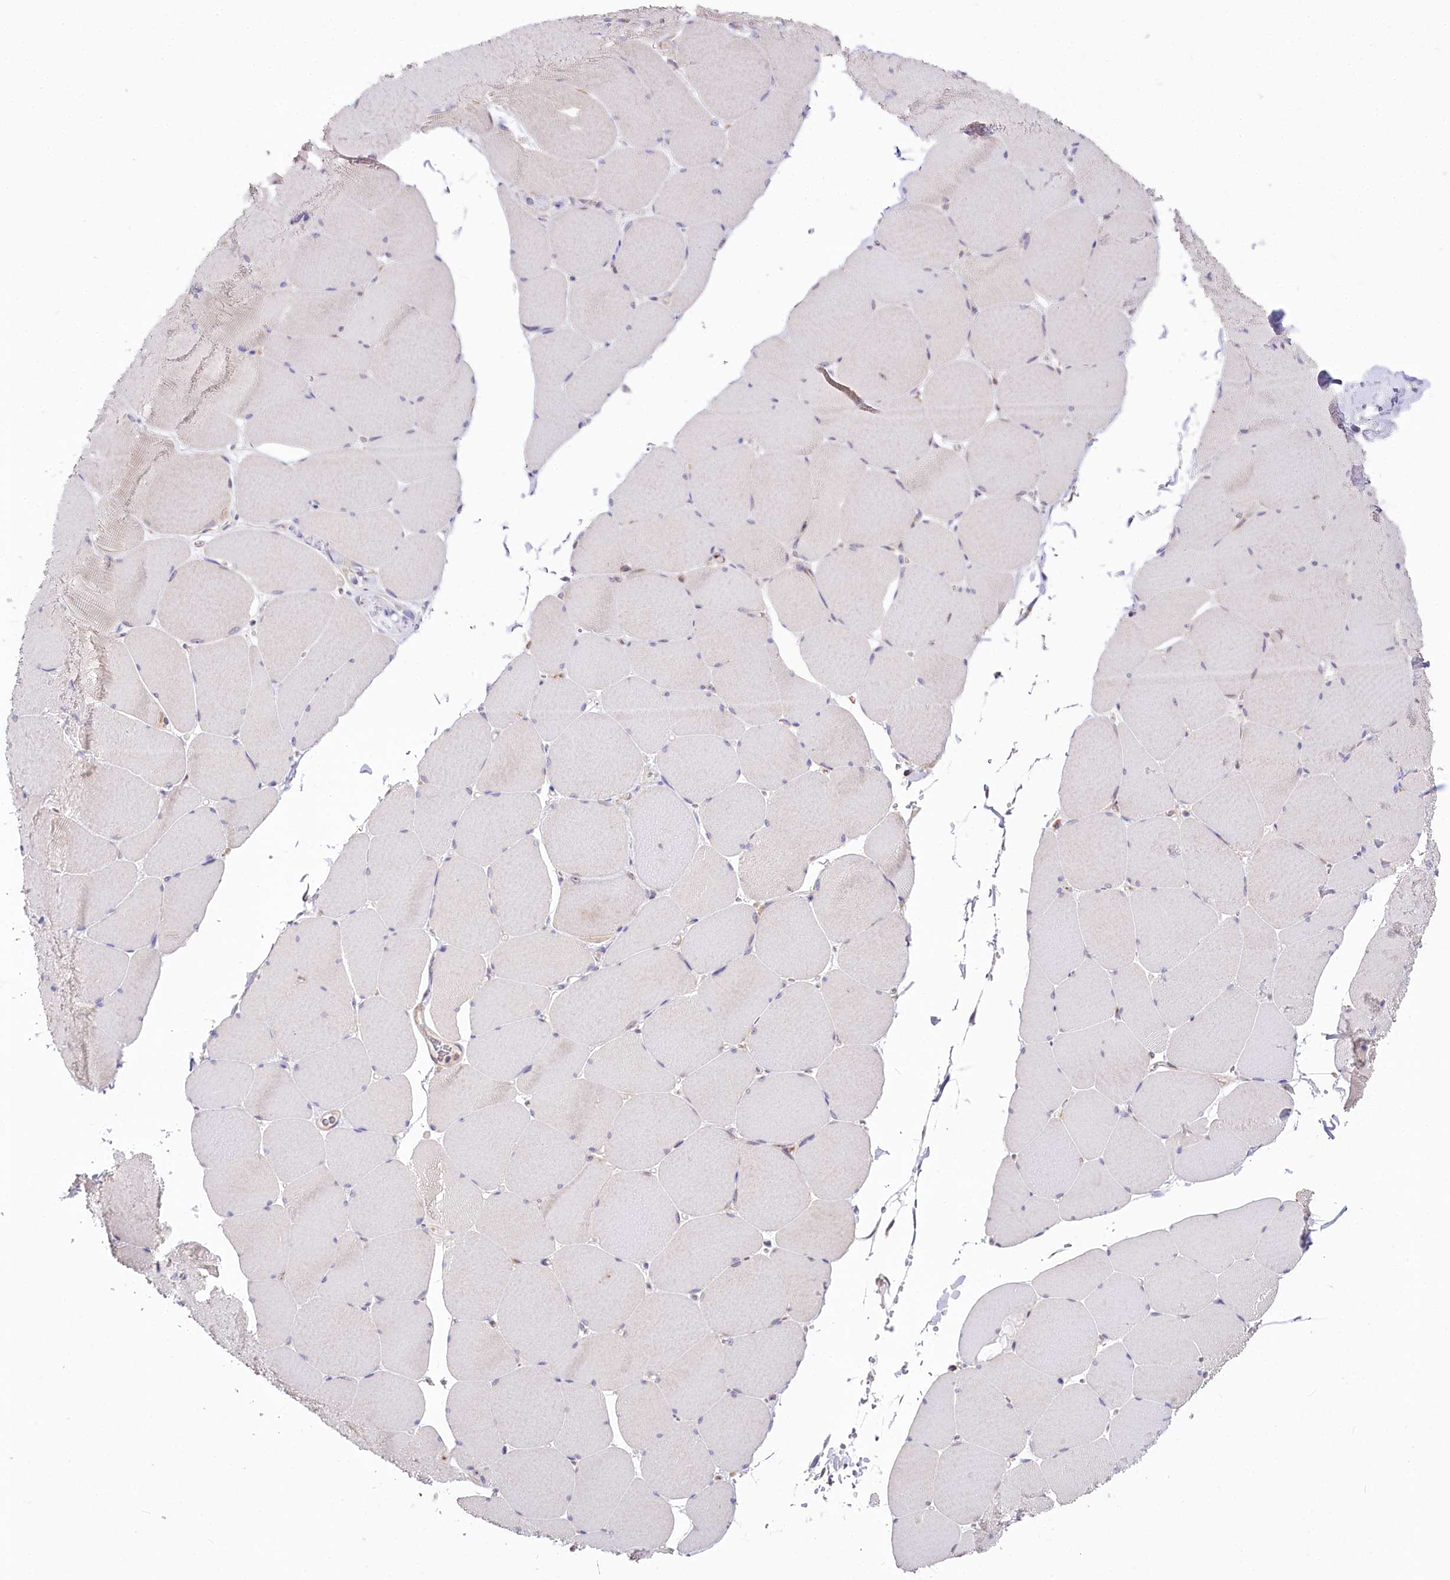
{"staining": {"intensity": "negative", "quantity": "none", "location": "none"}, "tissue": "skeletal muscle", "cell_type": "Myocytes", "image_type": "normal", "snomed": [{"axis": "morphology", "description": "Normal tissue, NOS"}, {"axis": "topography", "description": "Skeletal muscle"}, {"axis": "topography", "description": "Head-Neck"}], "caption": "A high-resolution micrograph shows IHC staining of benign skeletal muscle, which exhibits no significant positivity in myocytes.", "gene": "STX6", "patient": {"sex": "male", "age": 66}}